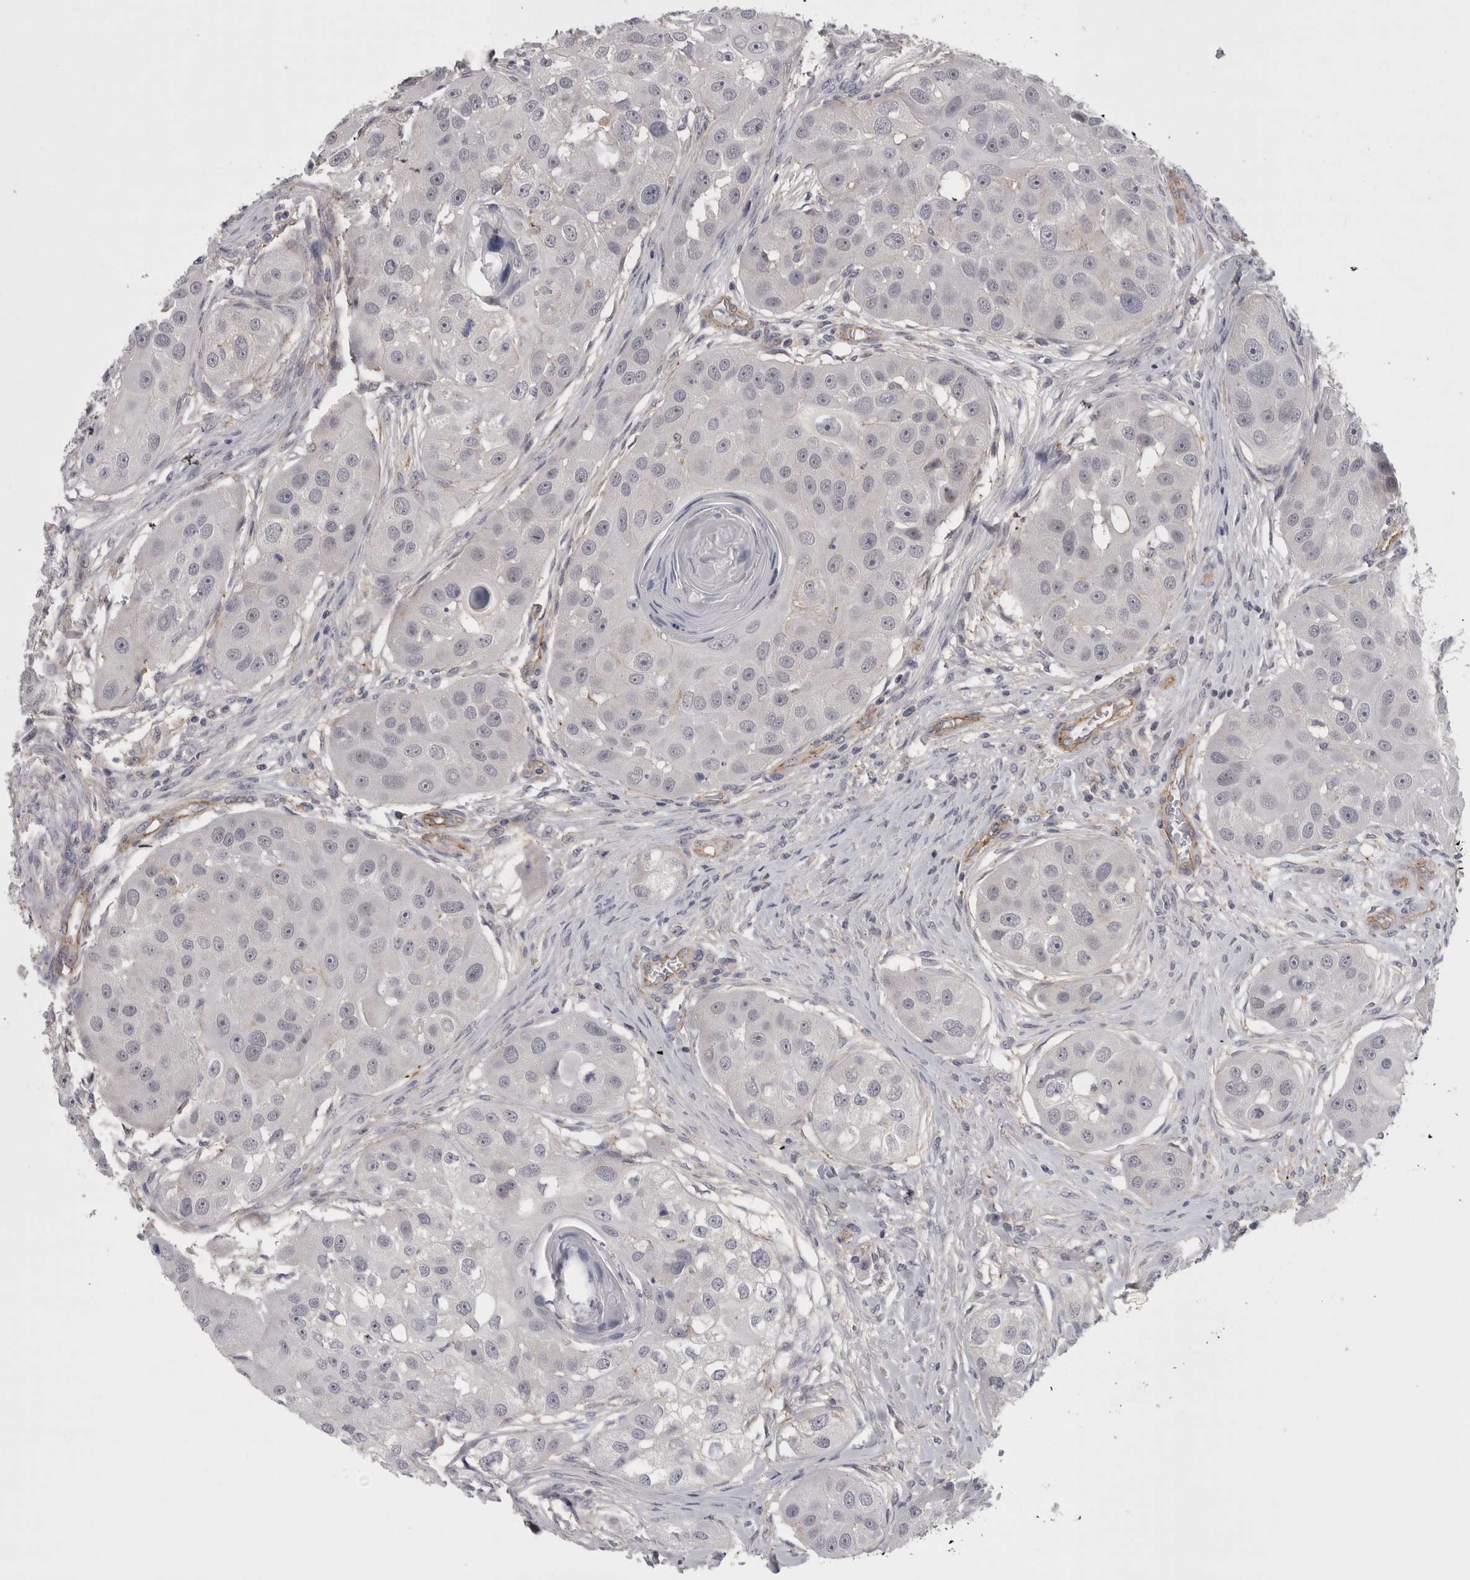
{"staining": {"intensity": "negative", "quantity": "none", "location": "none"}, "tissue": "head and neck cancer", "cell_type": "Tumor cells", "image_type": "cancer", "snomed": [{"axis": "morphology", "description": "Normal tissue, NOS"}, {"axis": "morphology", "description": "Squamous cell carcinoma, NOS"}, {"axis": "topography", "description": "Skeletal muscle"}, {"axis": "topography", "description": "Head-Neck"}], "caption": "Tumor cells show no significant positivity in head and neck squamous cell carcinoma.", "gene": "LYZL6", "patient": {"sex": "male", "age": 51}}